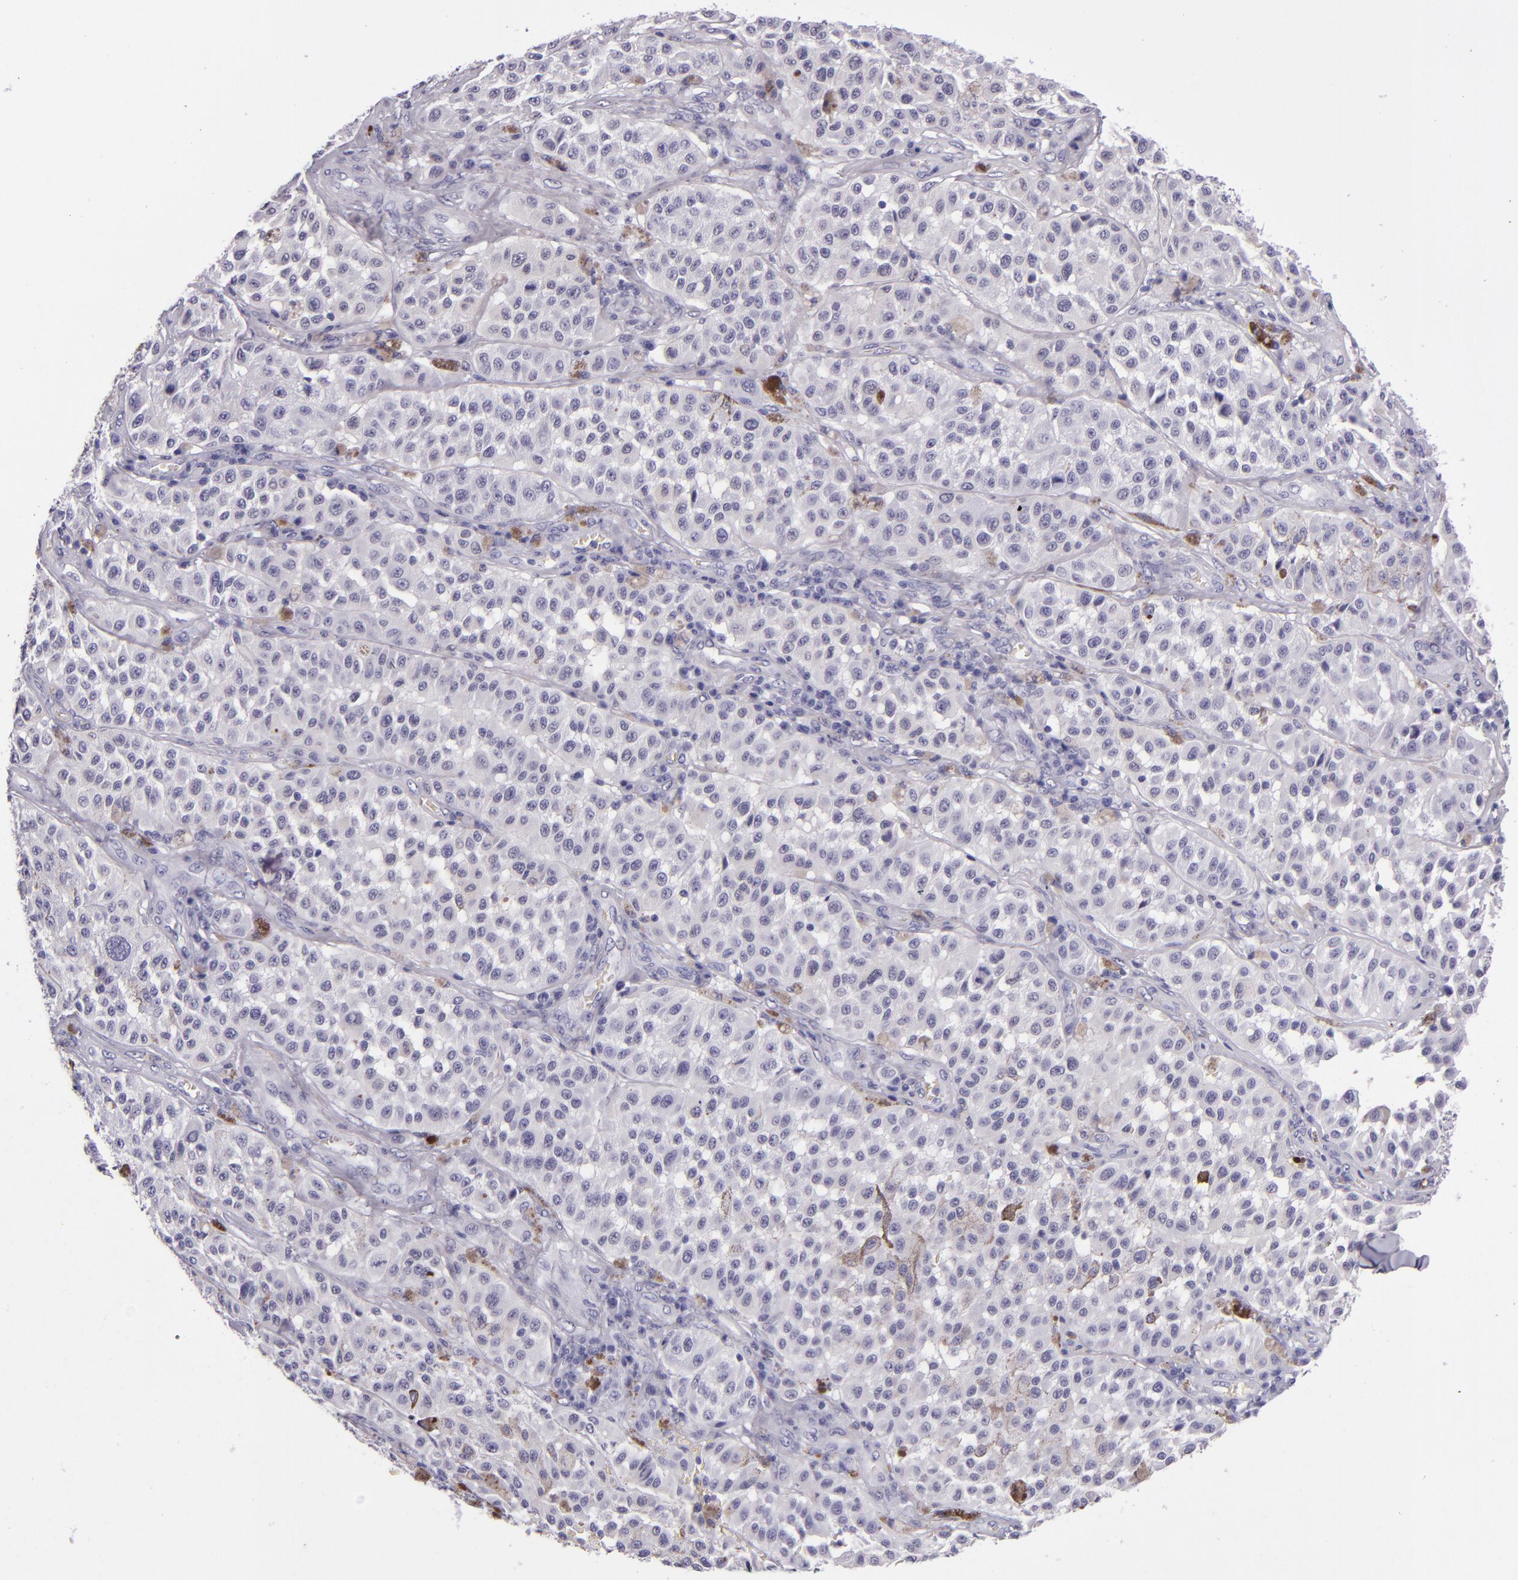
{"staining": {"intensity": "negative", "quantity": "none", "location": "none"}, "tissue": "melanoma", "cell_type": "Tumor cells", "image_type": "cancer", "snomed": [{"axis": "morphology", "description": "Malignant melanoma, NOS"}, {"axis": "topography", "description": "Skin"}], "caption": "DAB (3,3'-diaminobenzidine) immunohistochemical staining of human melanoma shows no significant positivity in tumor cells.", "gene": "CR2", "patient": {"sex": "female", "age": 64}}